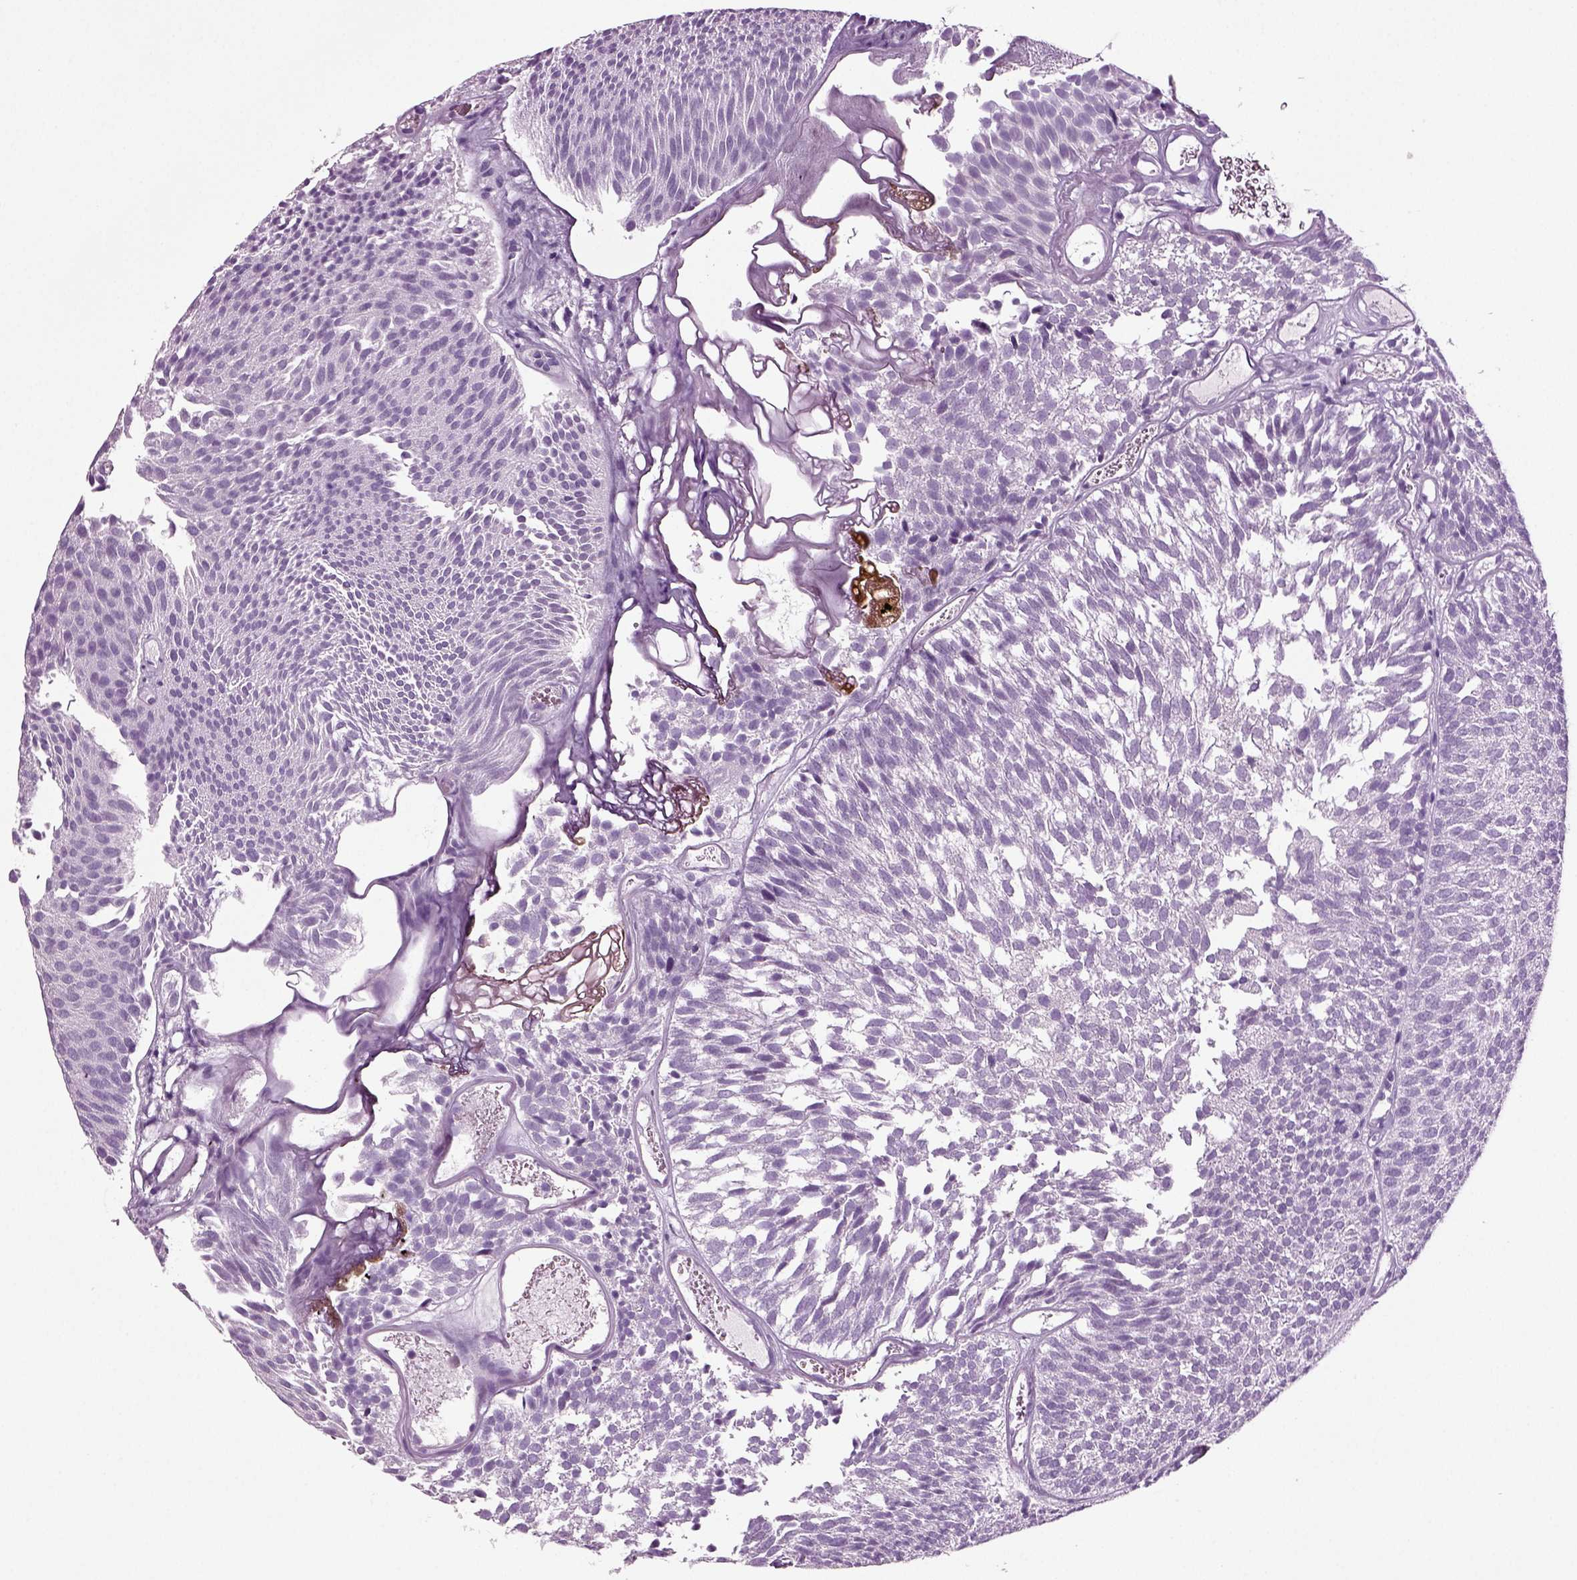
{"staining": {"intensity": "negative", "quantity": "none", "location": "none"}, "tissue": "urothelial cancer", "cell_type": "Tumor cells", "image_type": "cancer", "snomed": [{"axis": "morphology", "description": "Urothelial carcinoma, Low grade"}, {"axis": "topography", "description": "Urinary bladder"}], "caption": "Human urothelial cancer stained for a protein using immunohistochemistry (IHC) exhibits no positivity in tumor cells.", "gene": "CRABP1", "patient": {"sex": "male", "age": 52}}